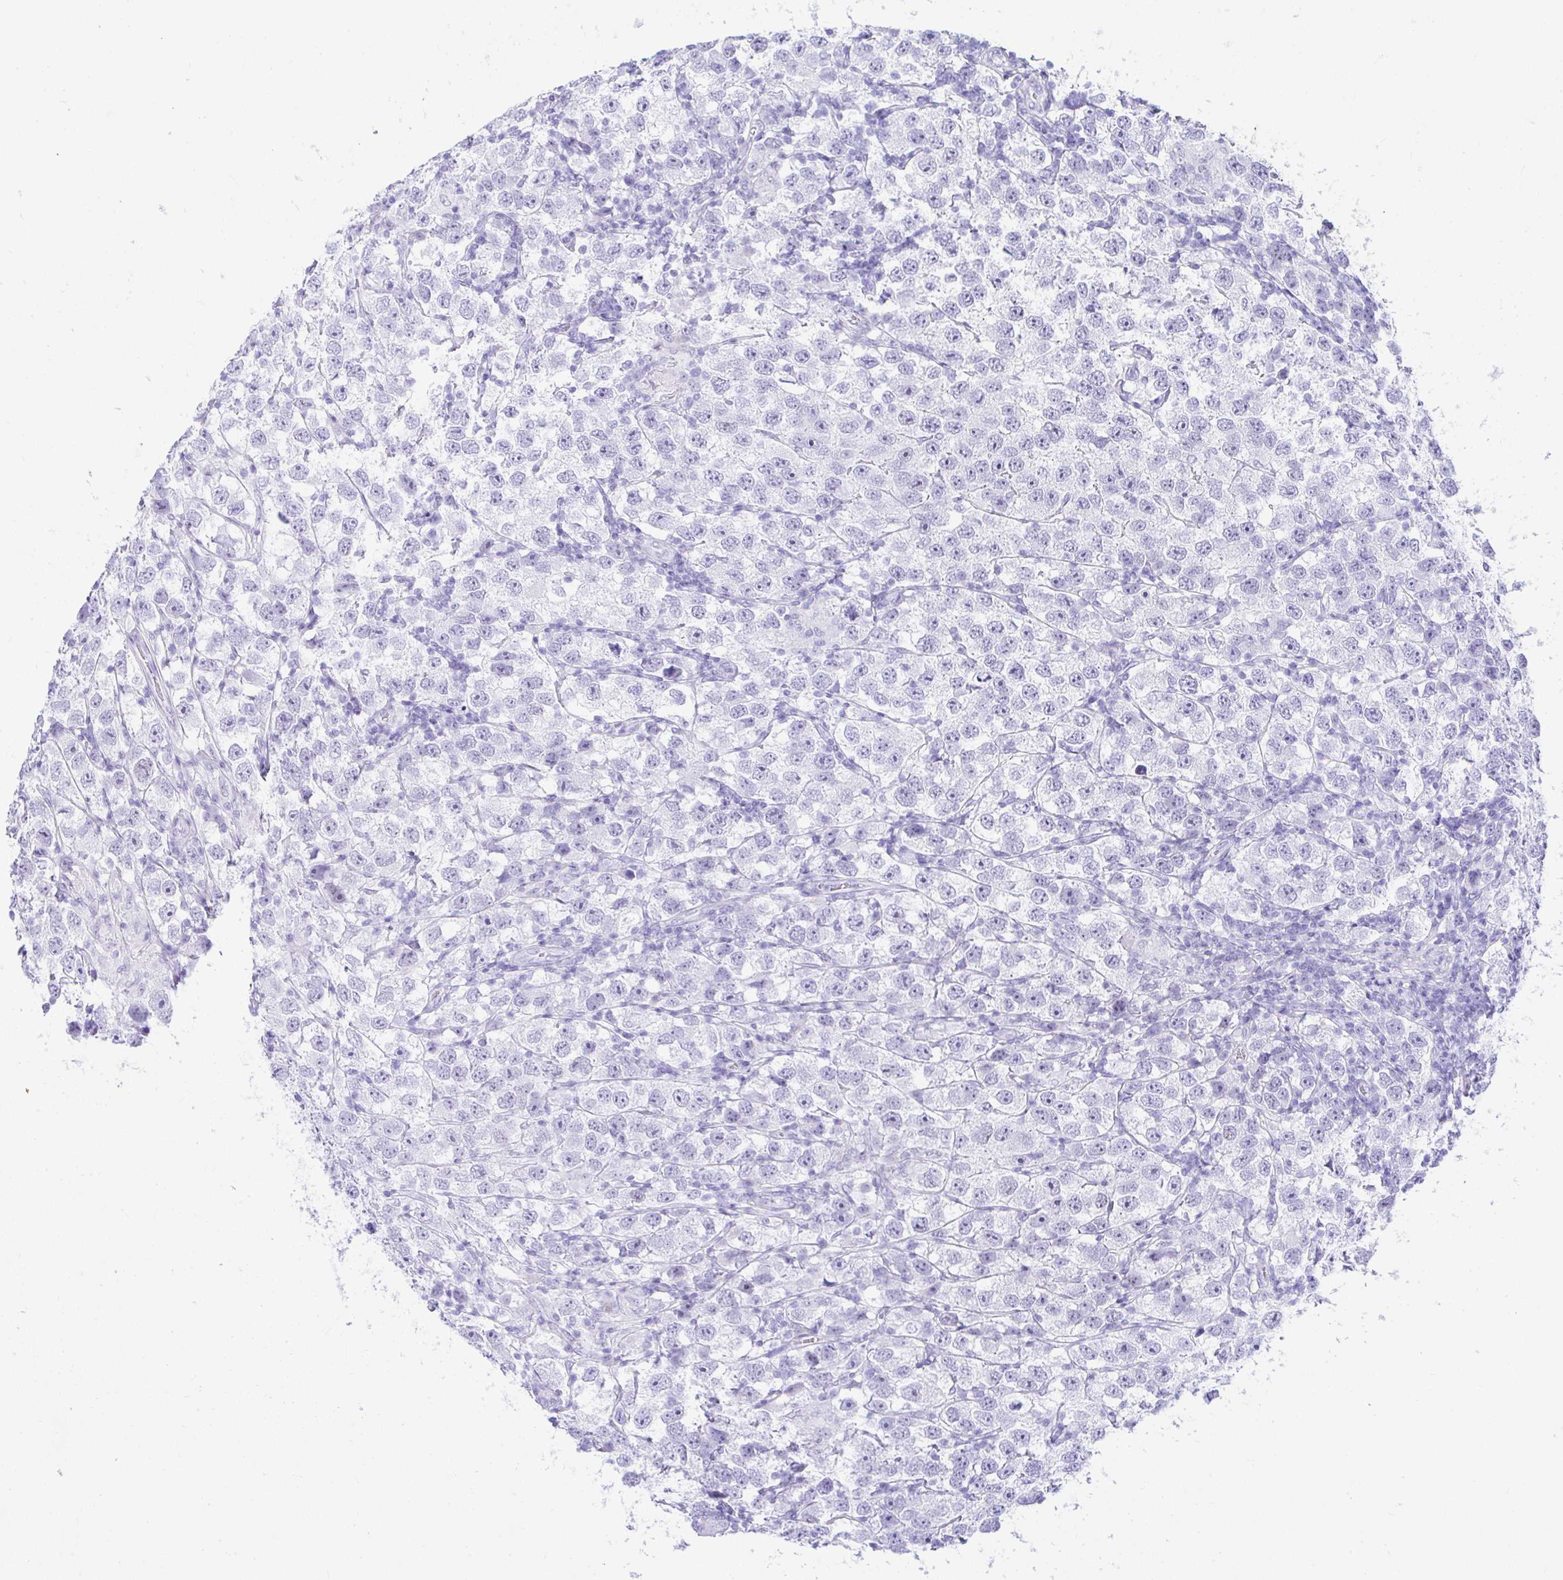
{"staining": {"intensity": "negative", "quantity": "none", "location": "none"}, "tissue": "testis cancer", "cell_type": "Tumor cells", "image_type": "cancer", "snomed": [{"axis": "morphology", "description": "Seminoma, NOS"}, {"axis": "topography", "description": "Testis"}], "caption": "Protein analysis of seminoma (testis) exhibits no significant expression in tumor cells.", "gene": "SEL1L2", "patient": {"sex": "male", "age": 26}}